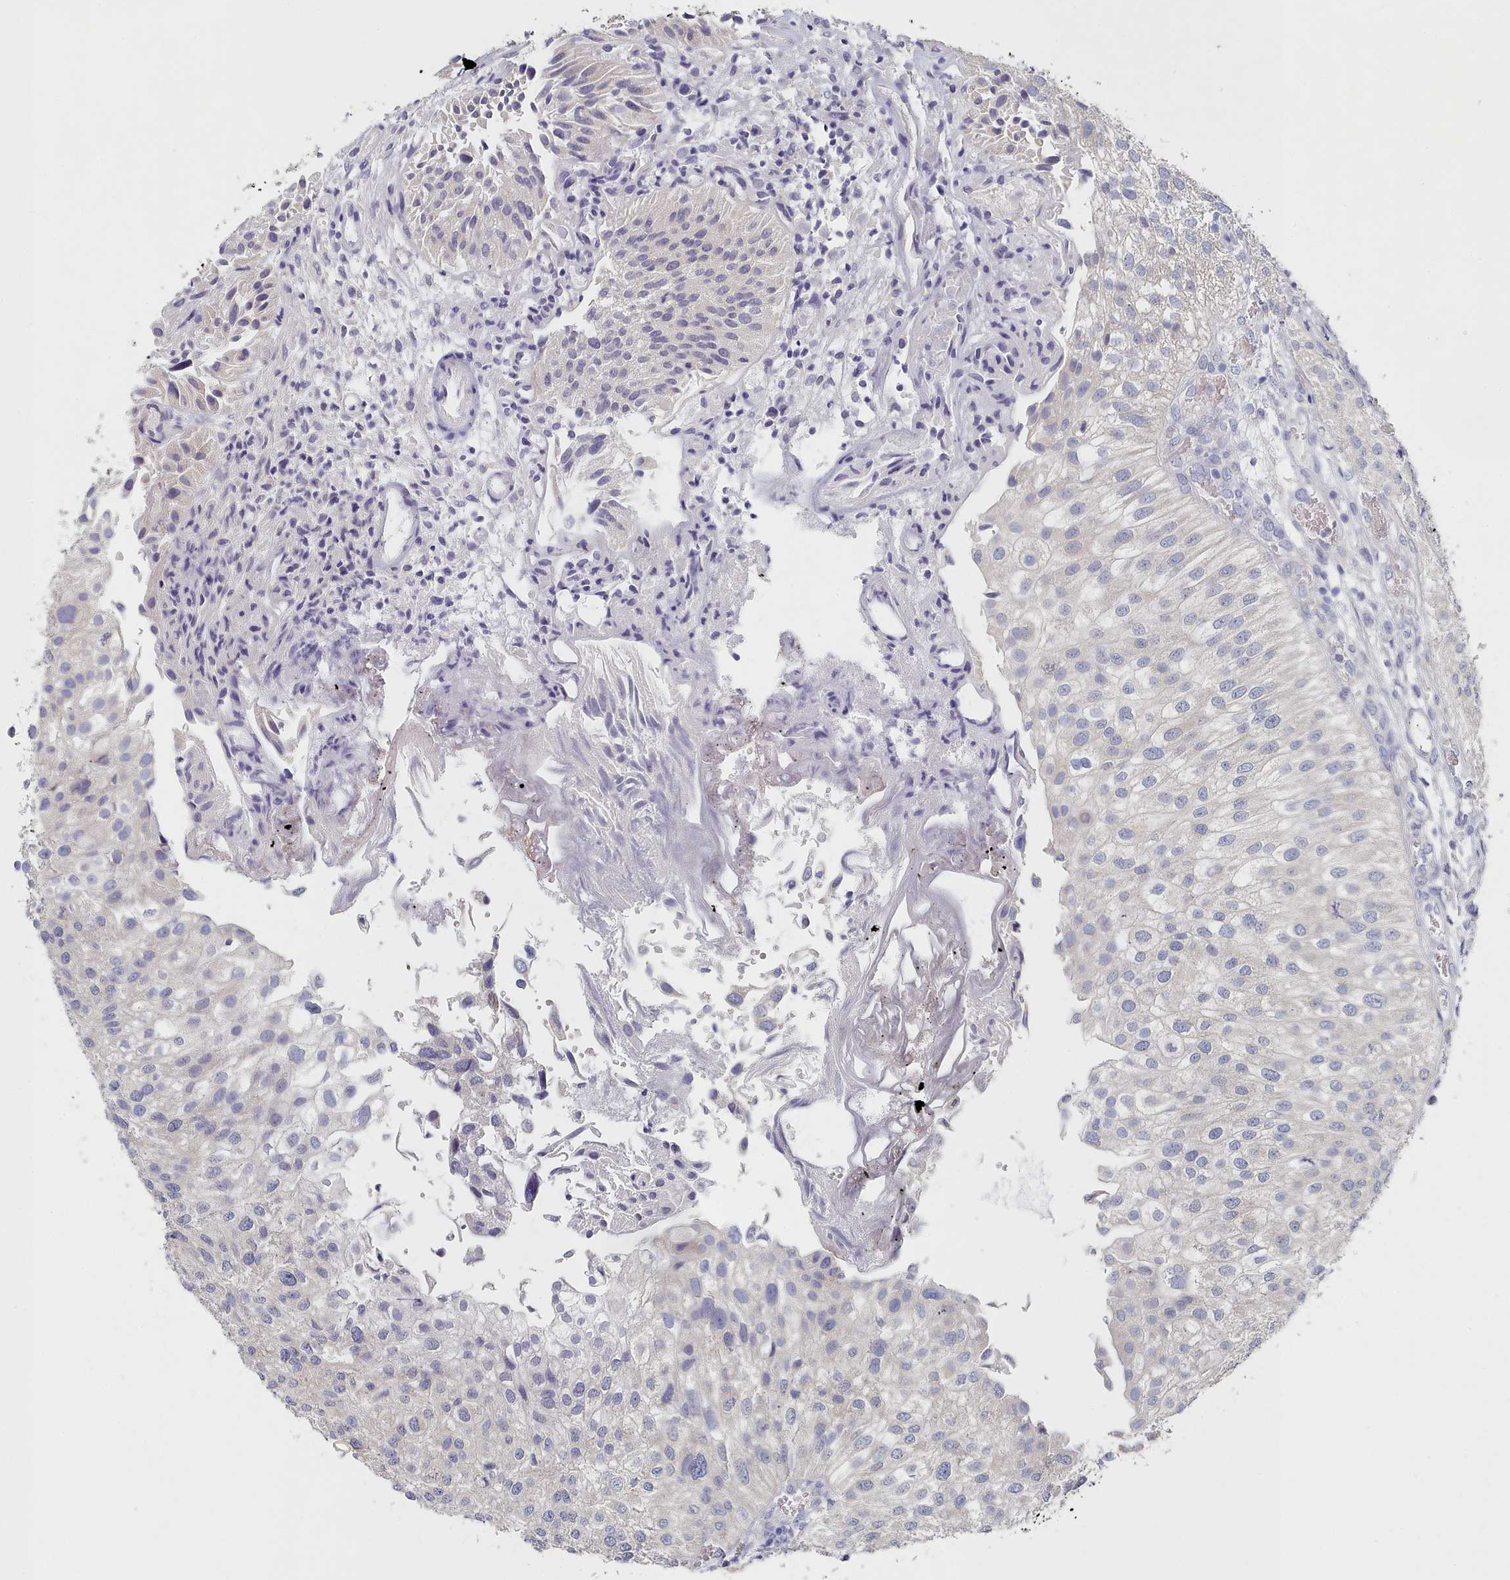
{"staining": {"intensity": "negative", "quantity": "none", "location": "none"}, "tissue": "urothelial cancer", "cell_type": "Tumor cells", "image_type": "cancer", "snomed": [{"axis": "morphology", "description": "Urothelial carcinoma, Low grade"}, {"axis": "topography", "description": "Urinary bladder"}], "caption": "A photomicrograph of urothelial carcinoma (low-grade) stained for a protein reveals no brown staining in tumor cells.", "gene": "TYW1B", "patient": {"sex": "female", "age": 89}}